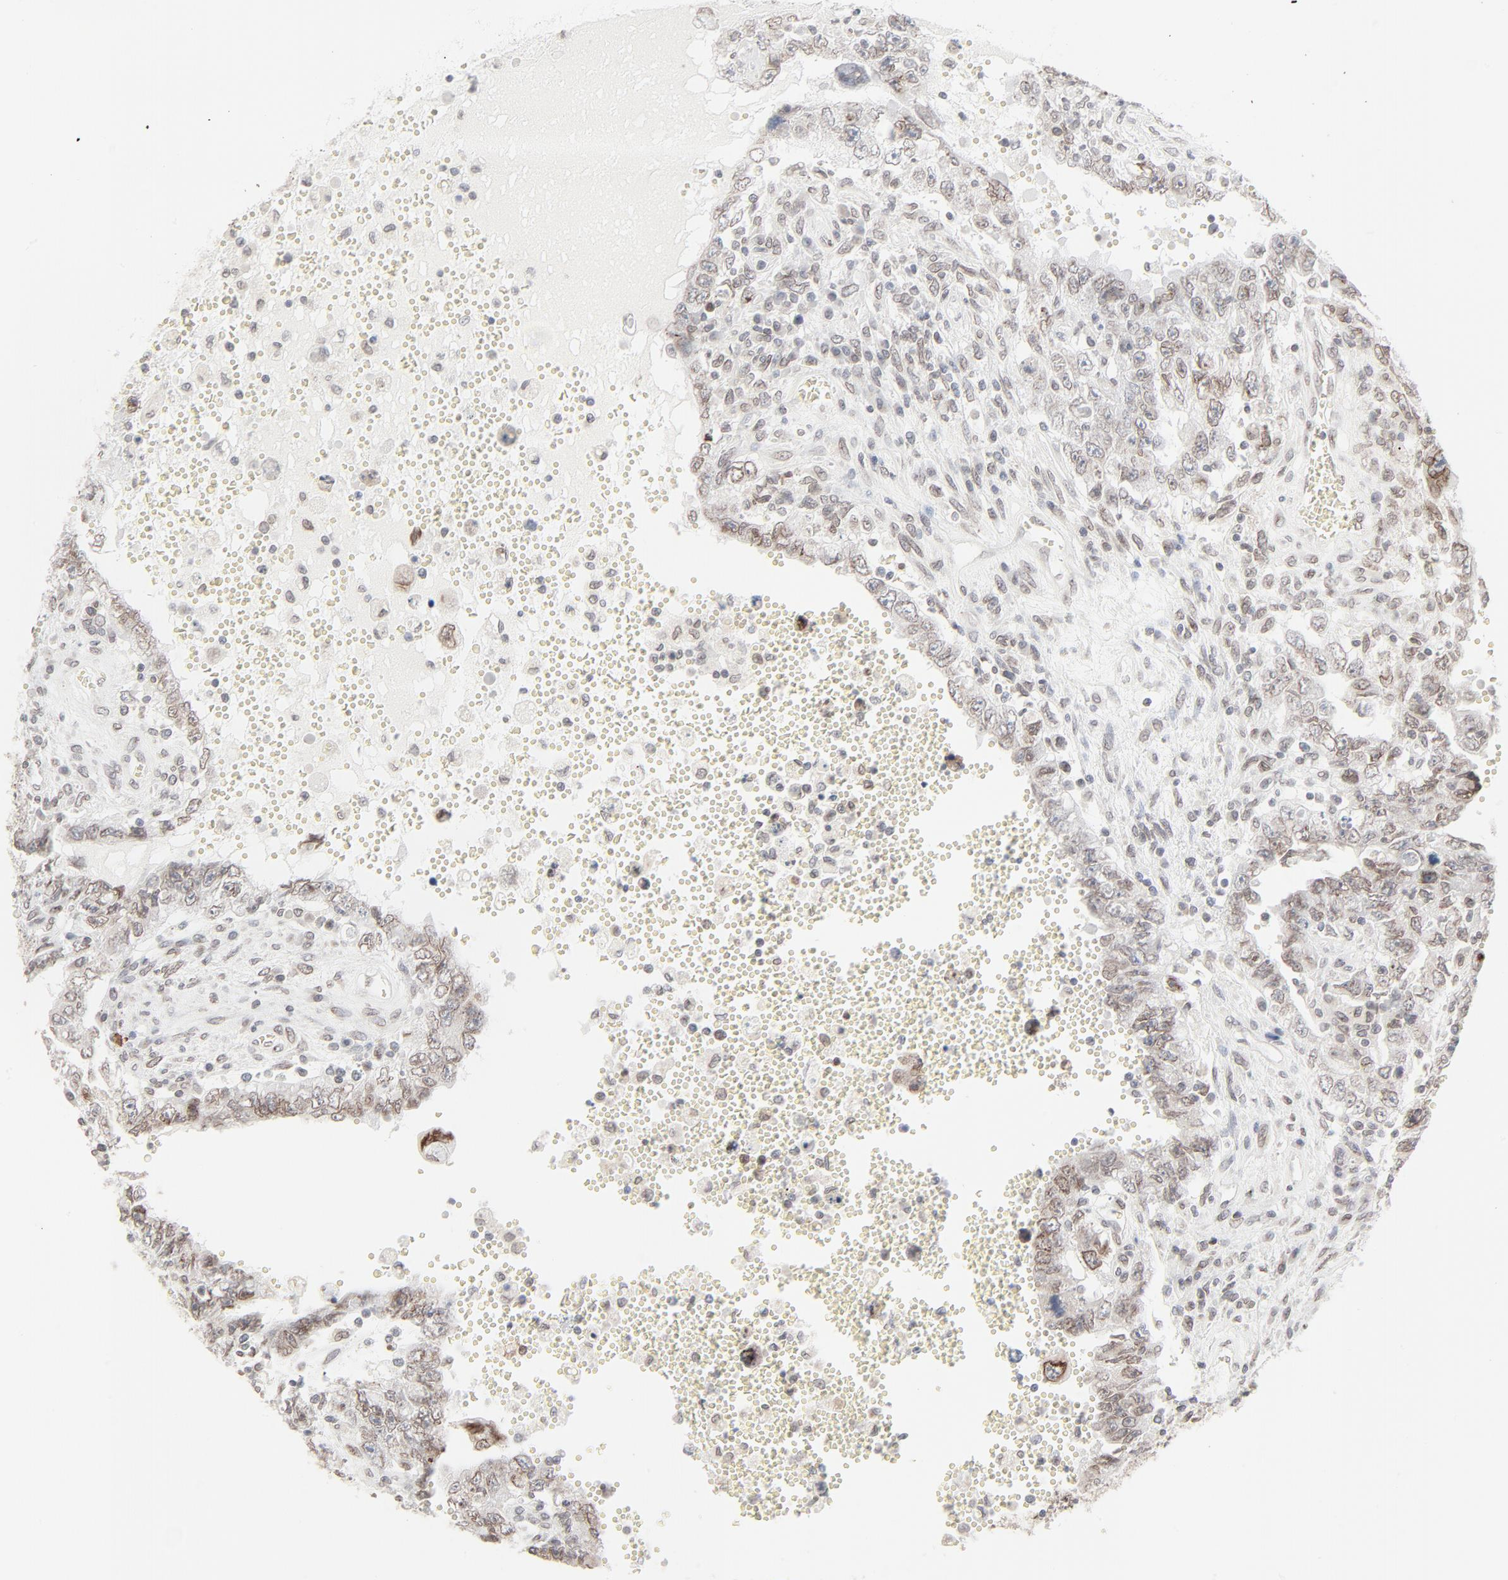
{"staining": {"intensity": "weak", "quantity": "<25%", "location": "cytoplasmic/membranous,nuclear"}, "tissue": "testis cancer", "cell_type": "Tumor cells", "image_type": "cancer", "snomed": [{"axis": "morphology", "description": "Carcinoma, Embryonal, NOS"}, {"axis": "topography", "description": "Testis"}], "caption": "Testis cancer (embryonal carcinoma) was stained to show a protein in brown. There is no significant expression in tumor cells. Nuclei are stained in blue.", "gene": "MAD1L1", "patient": {"sex": "male", "age": 26}}